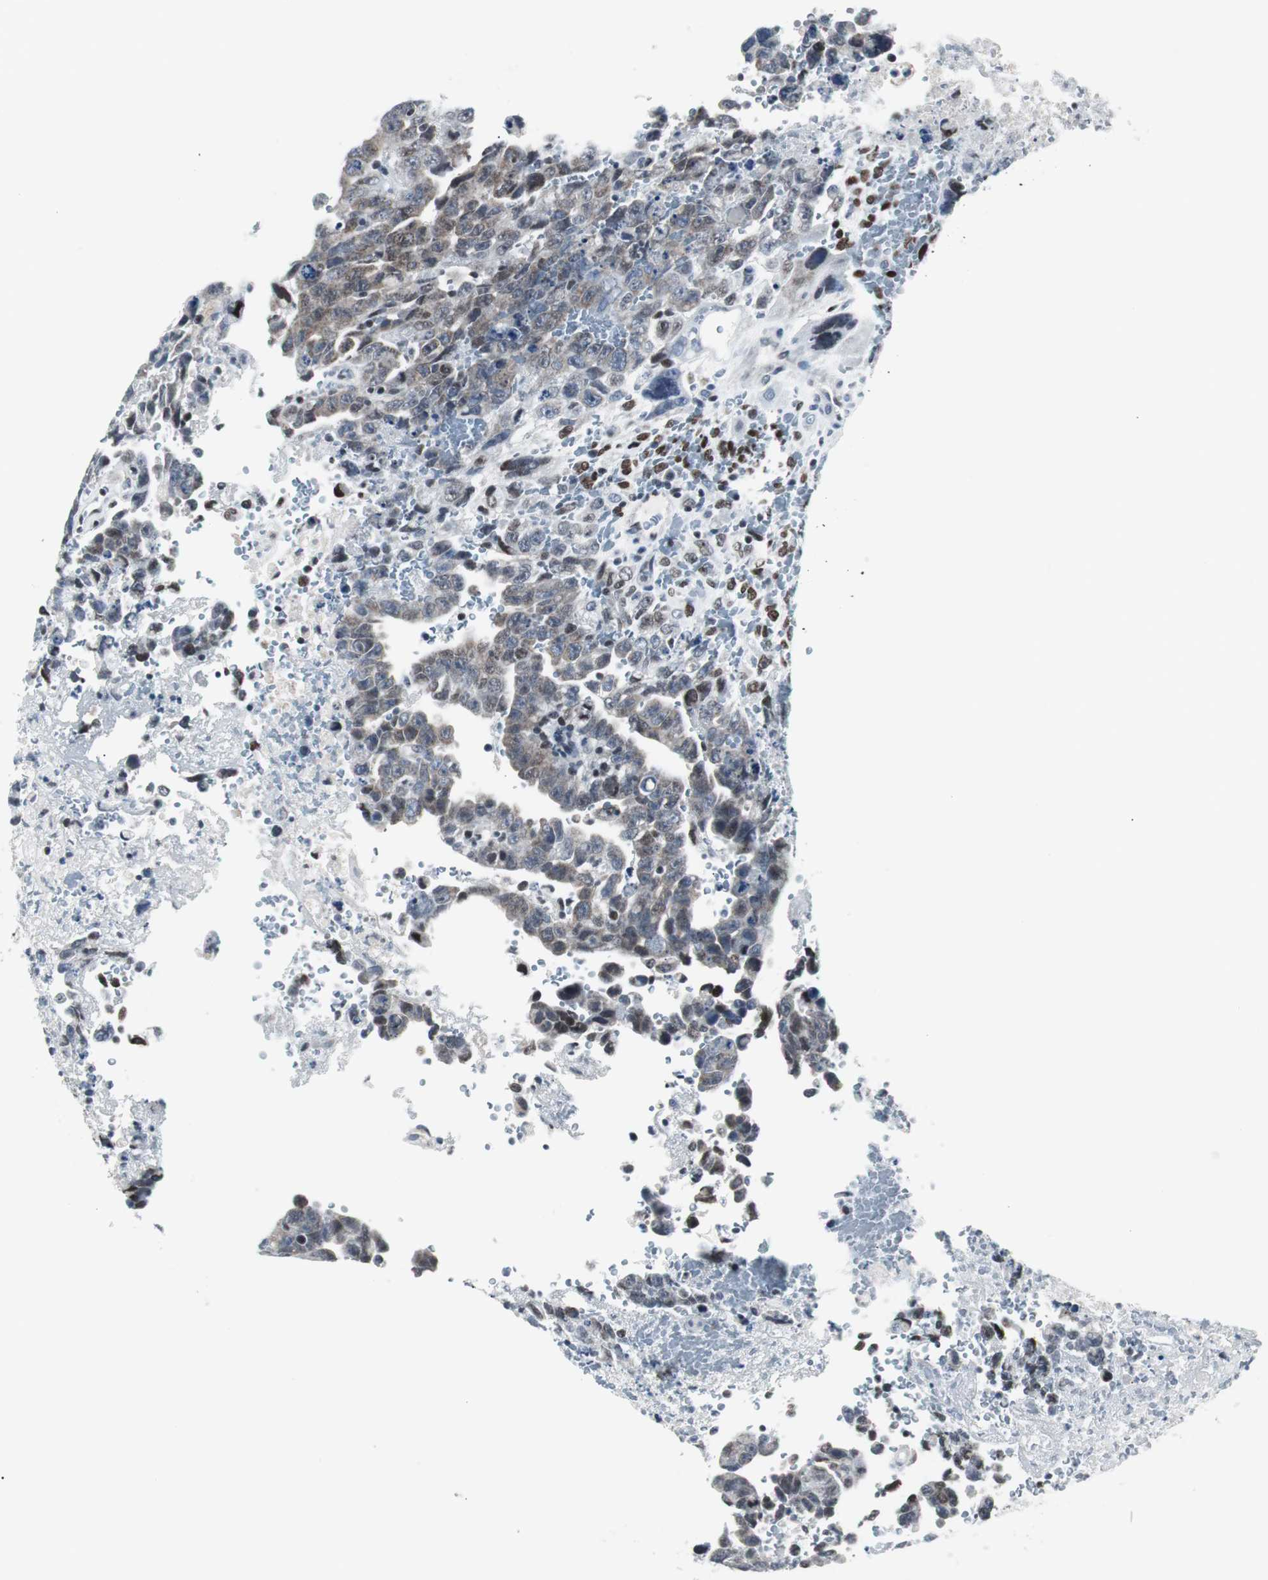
{"staining": {"intensity": "weak", "quantity": ">75%", "location": "nuclear"}, "tissue": "testis cancer", "cell_type": "Tumor cells", "image_type": "cancer", "snomed": [{"axis": "morphology", "description": "Carcinoma, Embryonal, NOS"}, {"axis": "topography", "description": "Testis"}], "caption": "Embryonal carcinoma (testis) stained with a brown dye reveals weak nuclear positive staining in approximately >75% of tumor cells.", "gene": "MTA1", "patient": {"sex": "male", "age": 28}}